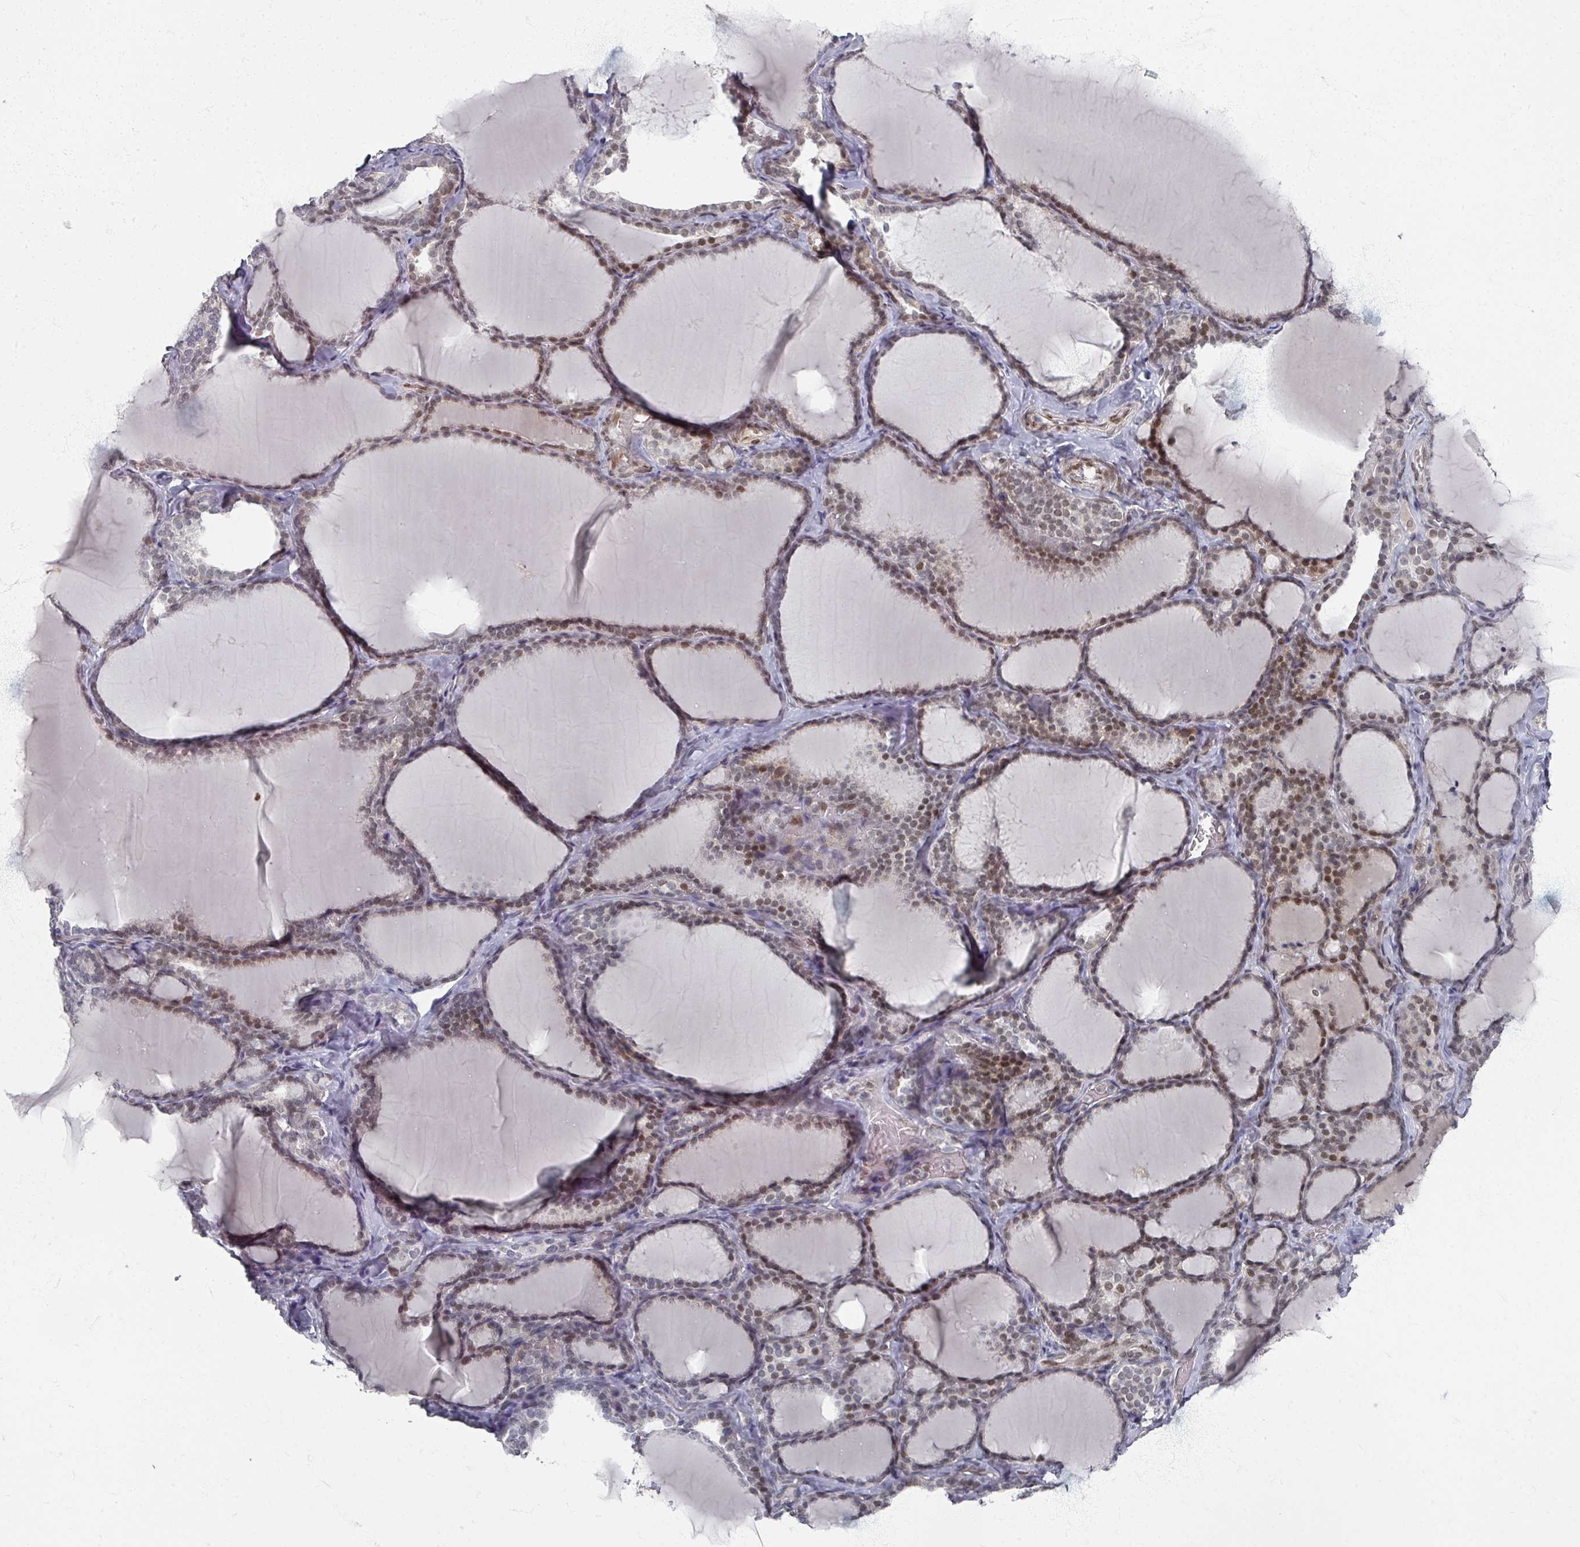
{"staining": {"intensity": "moderate", "quantity": ">75%", "location": "nuclear"}, "tissue": "thyroid gland", "cell_type": "Glandular cells", "image_type": "normal", "snomed": [{"axis": "morphology", "description": "Normal tissue, NOS"}, {"axis": "topography", "description": "Thyroid gland"}], "caption": "The photomicrograph exhibits a brown stain indicating the presence of a protein in the nuclear of glandular cells in thyroid gland. (IHC, brightfield microscopy, high magnification).", "gene": "PSKH1", "patient": {"sex": "female", "age": 31}}